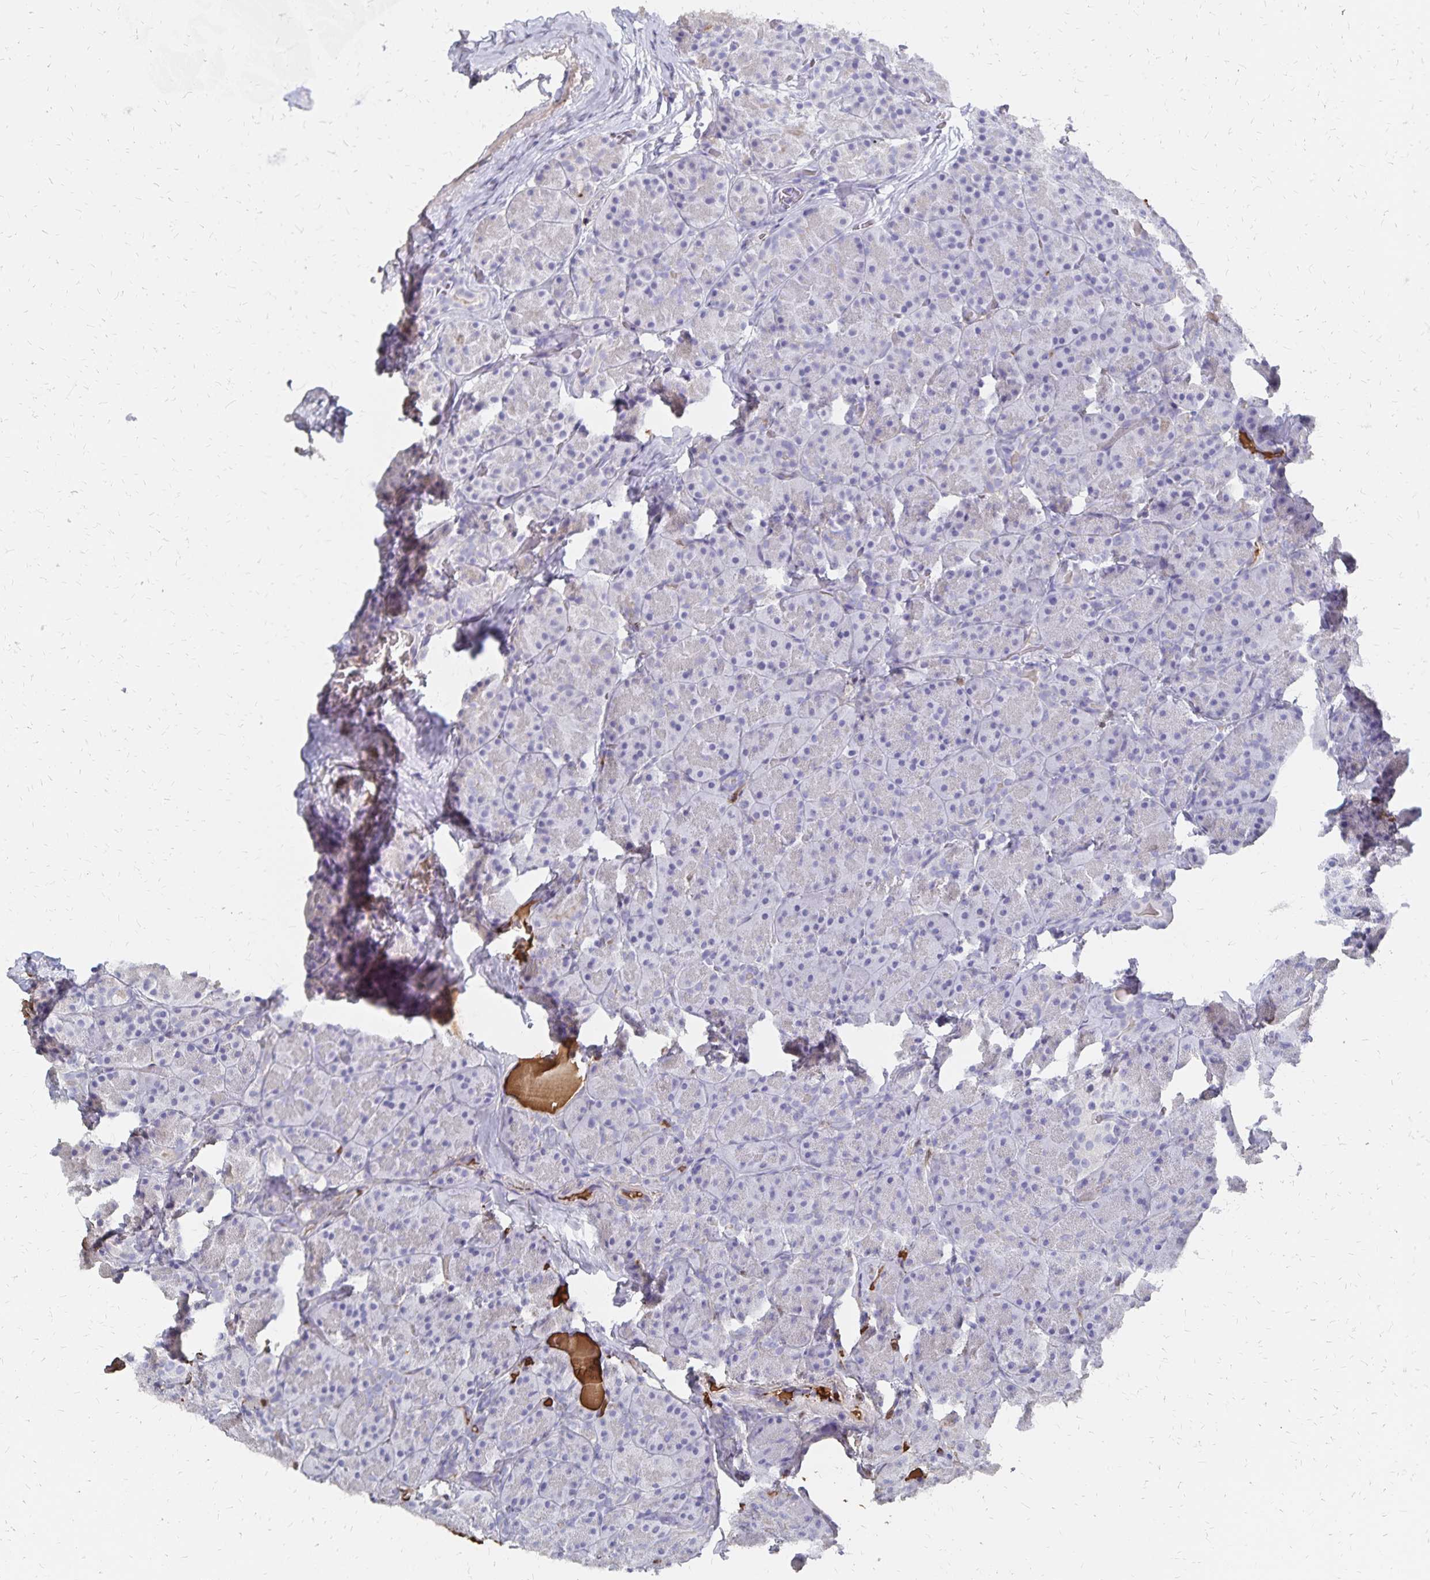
{"staining": {"intensity": "negative", "quantity": "none", "location": "none"}, "tissue": "pancreas", "cell_type": "Exocrine glandular cells", "image_type": "normal", "snomed": [{"axis": "morphology", "description": "Normal tissue, NOS"}, {"axis": "topography", "description": "Pancreas"}], "caption": "Exocrine glandular cells show no significant positivity in normal pancreas. (Stains: DAB (3,3'-diaminobenzidine) immunohistochemistry with hematoxylin counter stain, Microscopy: brightfield microscopy at high magnification).", "gene": "KISS1", "patient": {"sex": "male", "age": 57}}